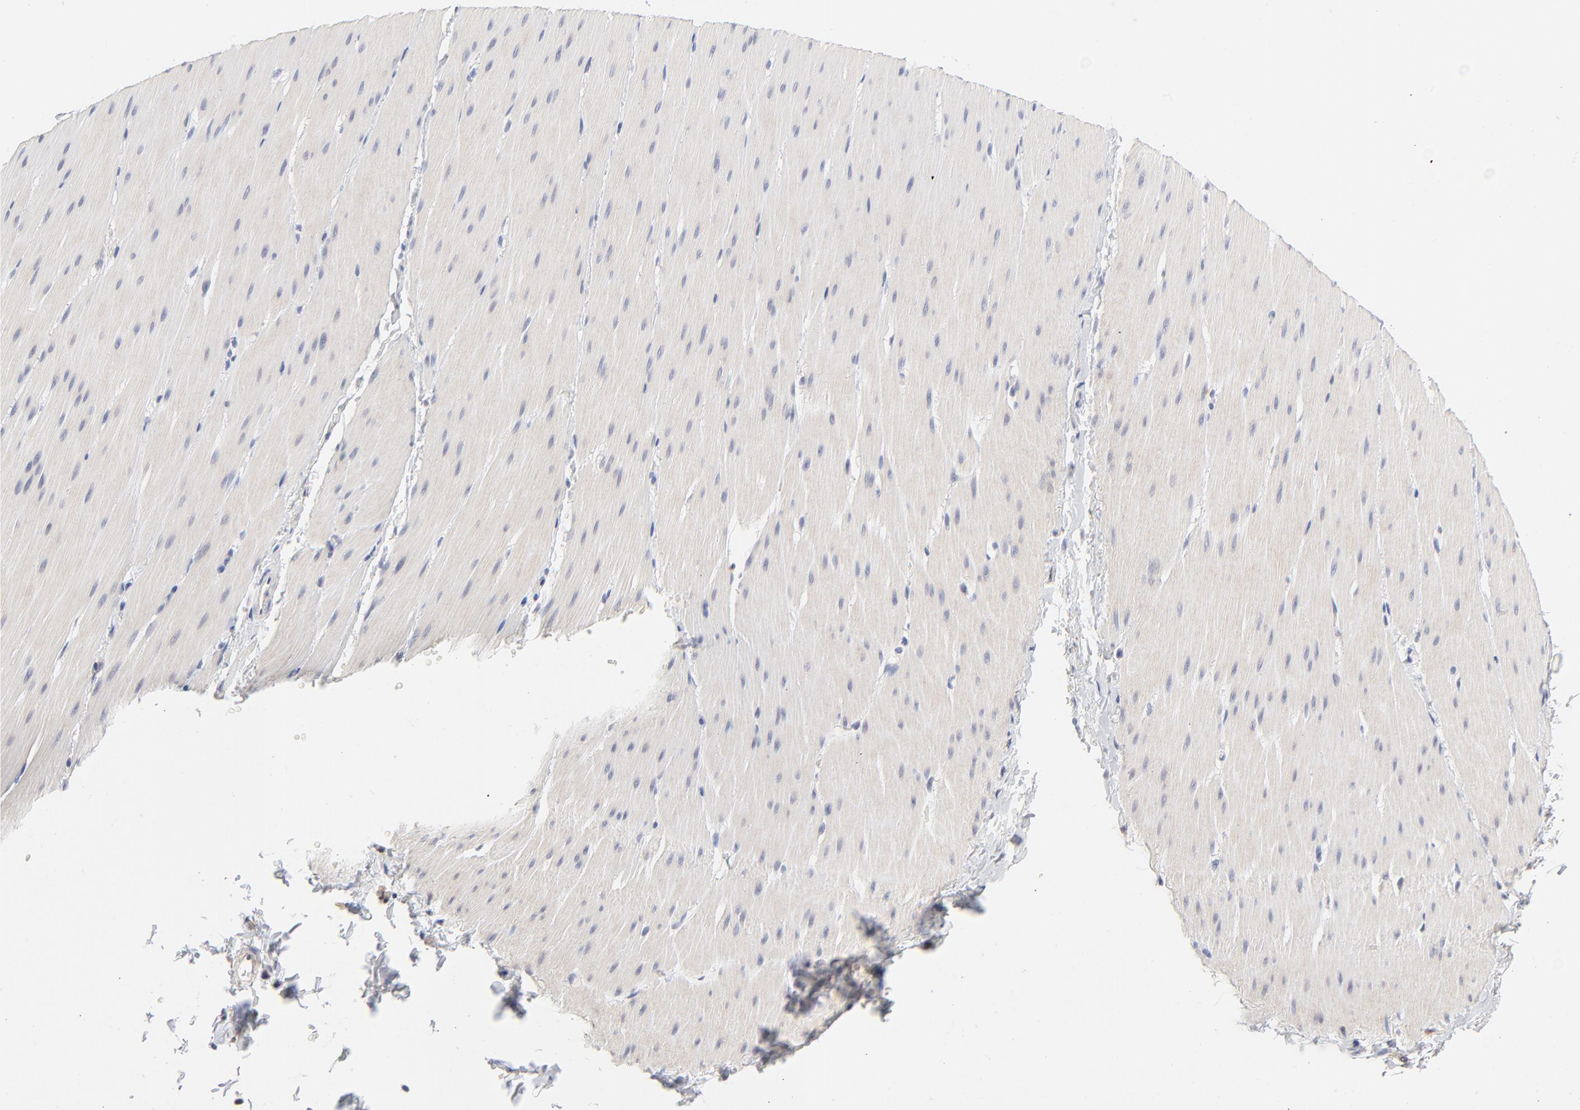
{"staining": {"intensity": "negative", "quantity": "none", "location": "none"}, "tissue": "smooth muscle", "cell_type": "Smooth muscle cells", "image_type": "normal", "snomed": [{"axis": "morphology", "description": "Normal tissue, NOS"}, {"axis": "topography", "description": "Smooth muscle"}, {"axis": "topography", "description": "Colon"}], "caption": "IHC of unremarkable smooth muscle reveals no staining in smooth muscle cells.", "gene": "ARRB1", "patient": {"sex": "male", "age": 67}}